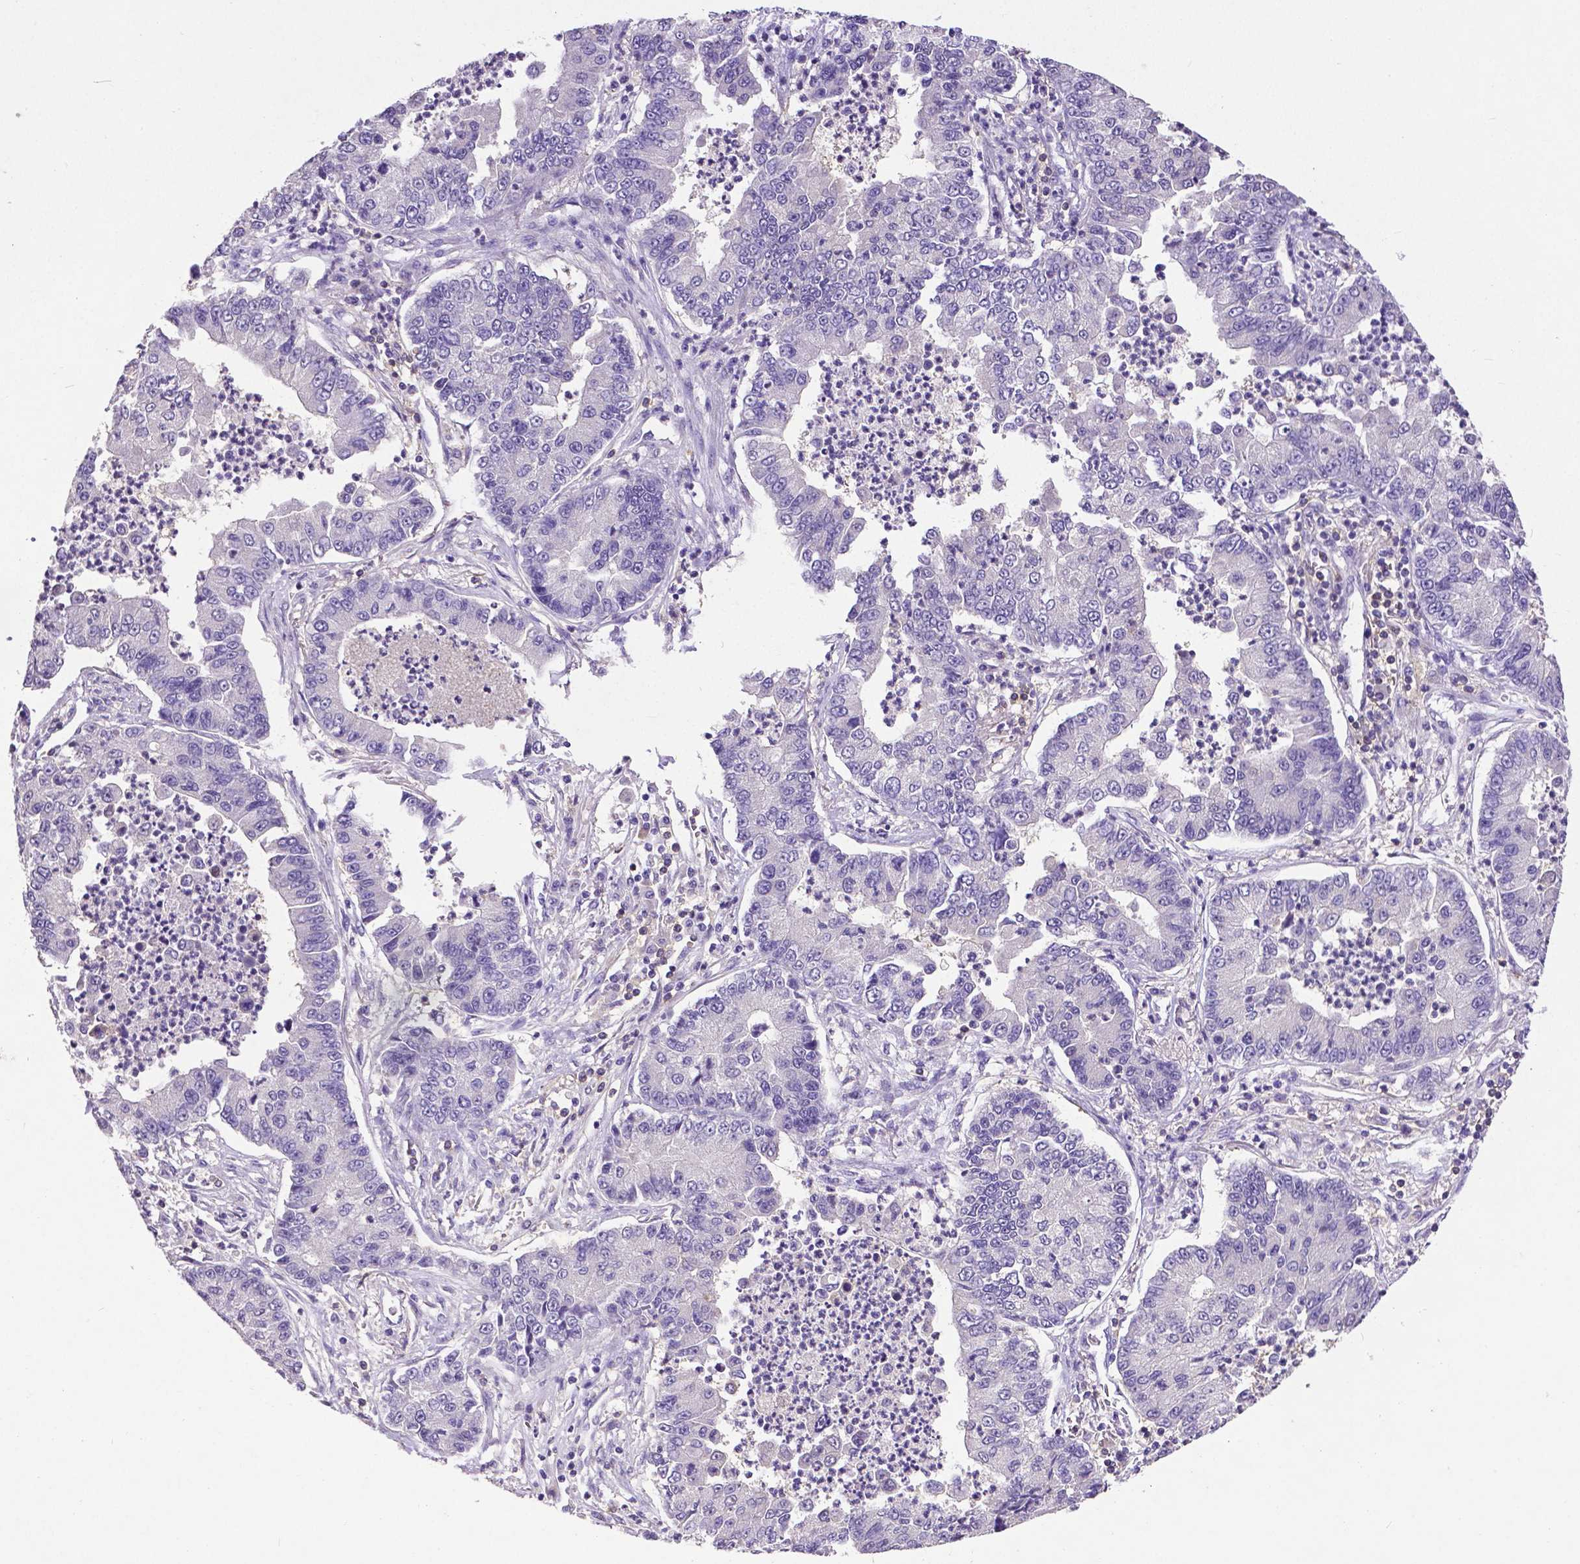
{"staining": {"intensity": "negative", "quantity": "none", "location": "none"}, "tissue": "lung cancer", "cell_type": "Tumor cells", "image_type": "cancer", "snomed": [{"axis": "morphology", "description": "Adenocarcinoma, NOS"}, {"axis": "topography", "description": "Lung"}], "caption": "Adenocarcinoma (lung) was stained to show a protein in brown. There is no significant expression in tumor cells.", "gene": "CD4", "patient": {"sex": "female", "age": 57}}